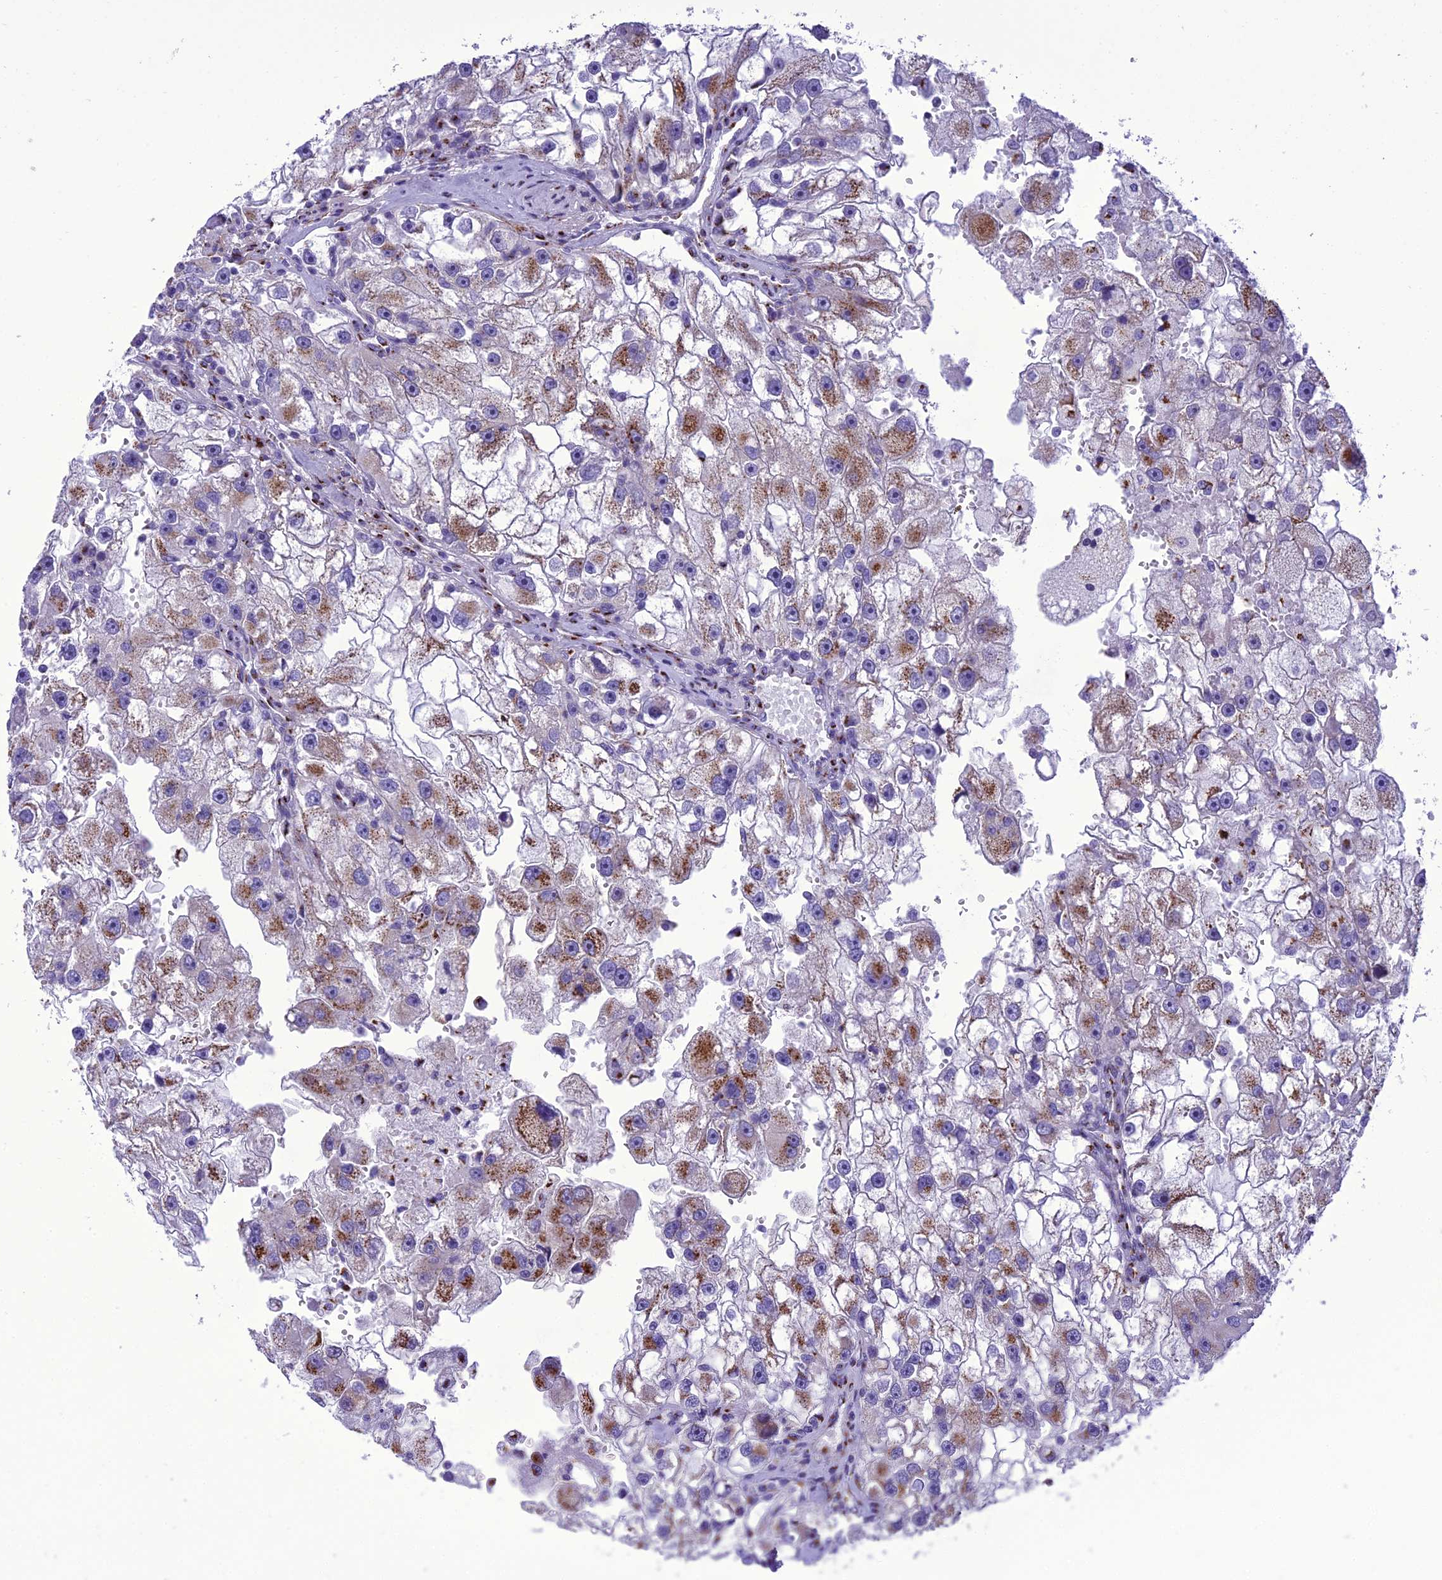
{"staining": {"intensity": "moderate", "quantity": ">75%", "location": "cytoplasmic/membranous"}, "tissue": "renal cancer", "cell_type": "Tumor cells", "image_type": "cancer", "snomed": [{"axis": "morphology", "description": "Adenocarcinoma, NOS"}, {"axis": "topography", "description": "Kidney"}], "caption": "Tumor cells demonstrate medium levels of moderate cytoplasmic/membranous staining in about >75% of cells in adenocarcinoma (renal).", "gene": "GOLM2", "patient": {"sex": "male", "age": 63}}